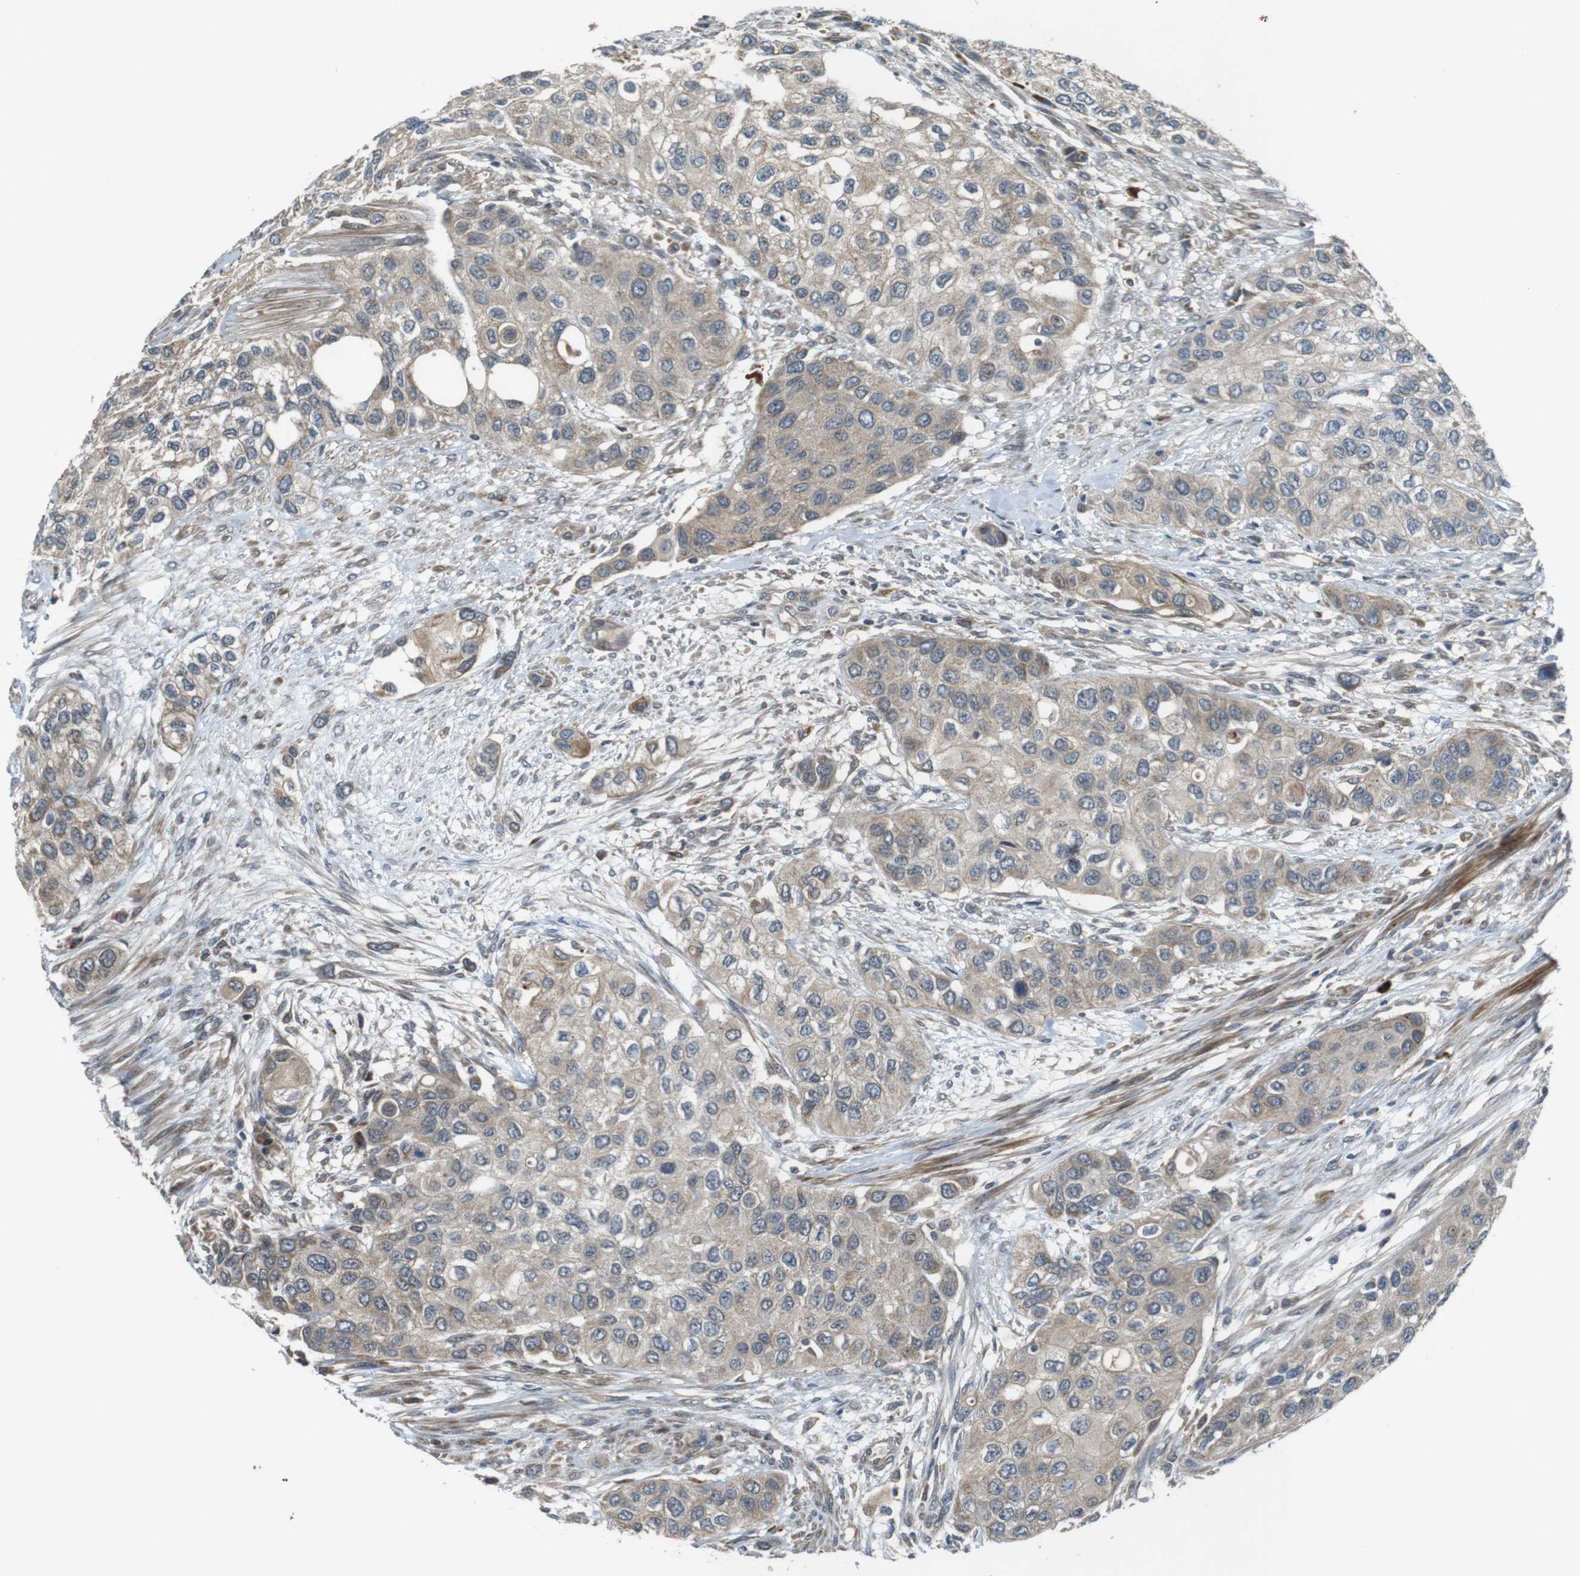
{"staining": {"intensity": "weak", "quantity": "<25%", "location": "cytoplasmic/membranous"}, "tissue": "urothelial cancer", "cell_type": "Tumor cells", "image_type": "cancer", "snomed": [{"axis": "morphology", "description": "Urothelial carcinoma, High grade"}, {"axis": "topography", "description": "Urinary bladder"}], "caption": "Immunohistochemistry image of urothelial carcinoma (high-grade) stained for a protein (brown), which exhibits no expression in tumor cells.", "gene": "IFFO2", "patient": {"sex": "female", "age": 56}}